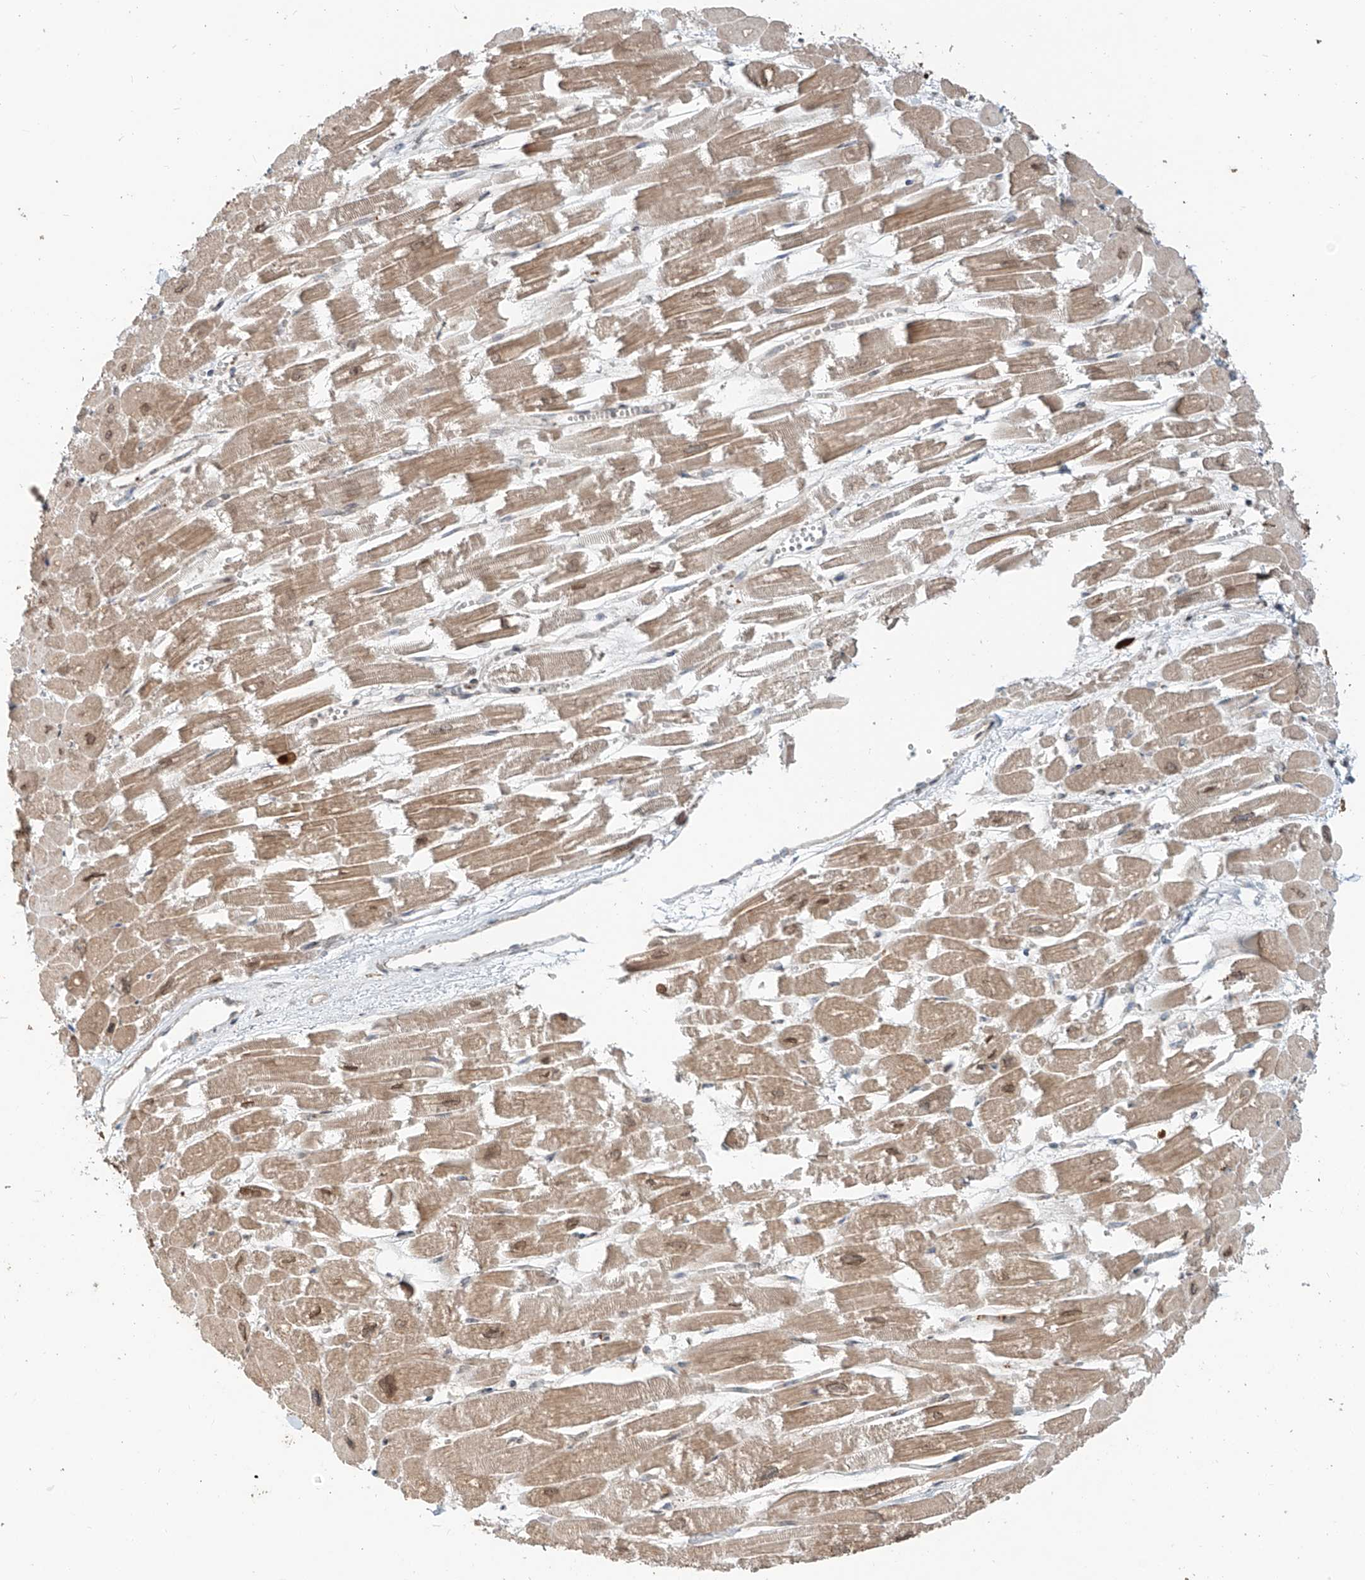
{"staining": {"intensity": "moderate", "quantity": "25%-75%", "location": "cytoplasmic/membranous"}, "tissue": "heart muscle", "cell_type": "Cardiomyocytes", "image_type": "normal", "snomed": [{"axis": "morphology", "description": "Normal tissue, NOS"}, {"axis": "topography", "description": "Heart"}], "caption": "Protein analysis of unremarkable heart muscle demonstrates moderate cytoplasmic/membranous staining in about 25%-75% of cardiomyocytes. The staining was performed using DAB (3,3'-diaminobenzidine), with brown indicating positive protein expression. Nuclei are stained blue with hematoxylin.", "gene": "CEP162", "patient": {"sex": "male", "age": 54}}